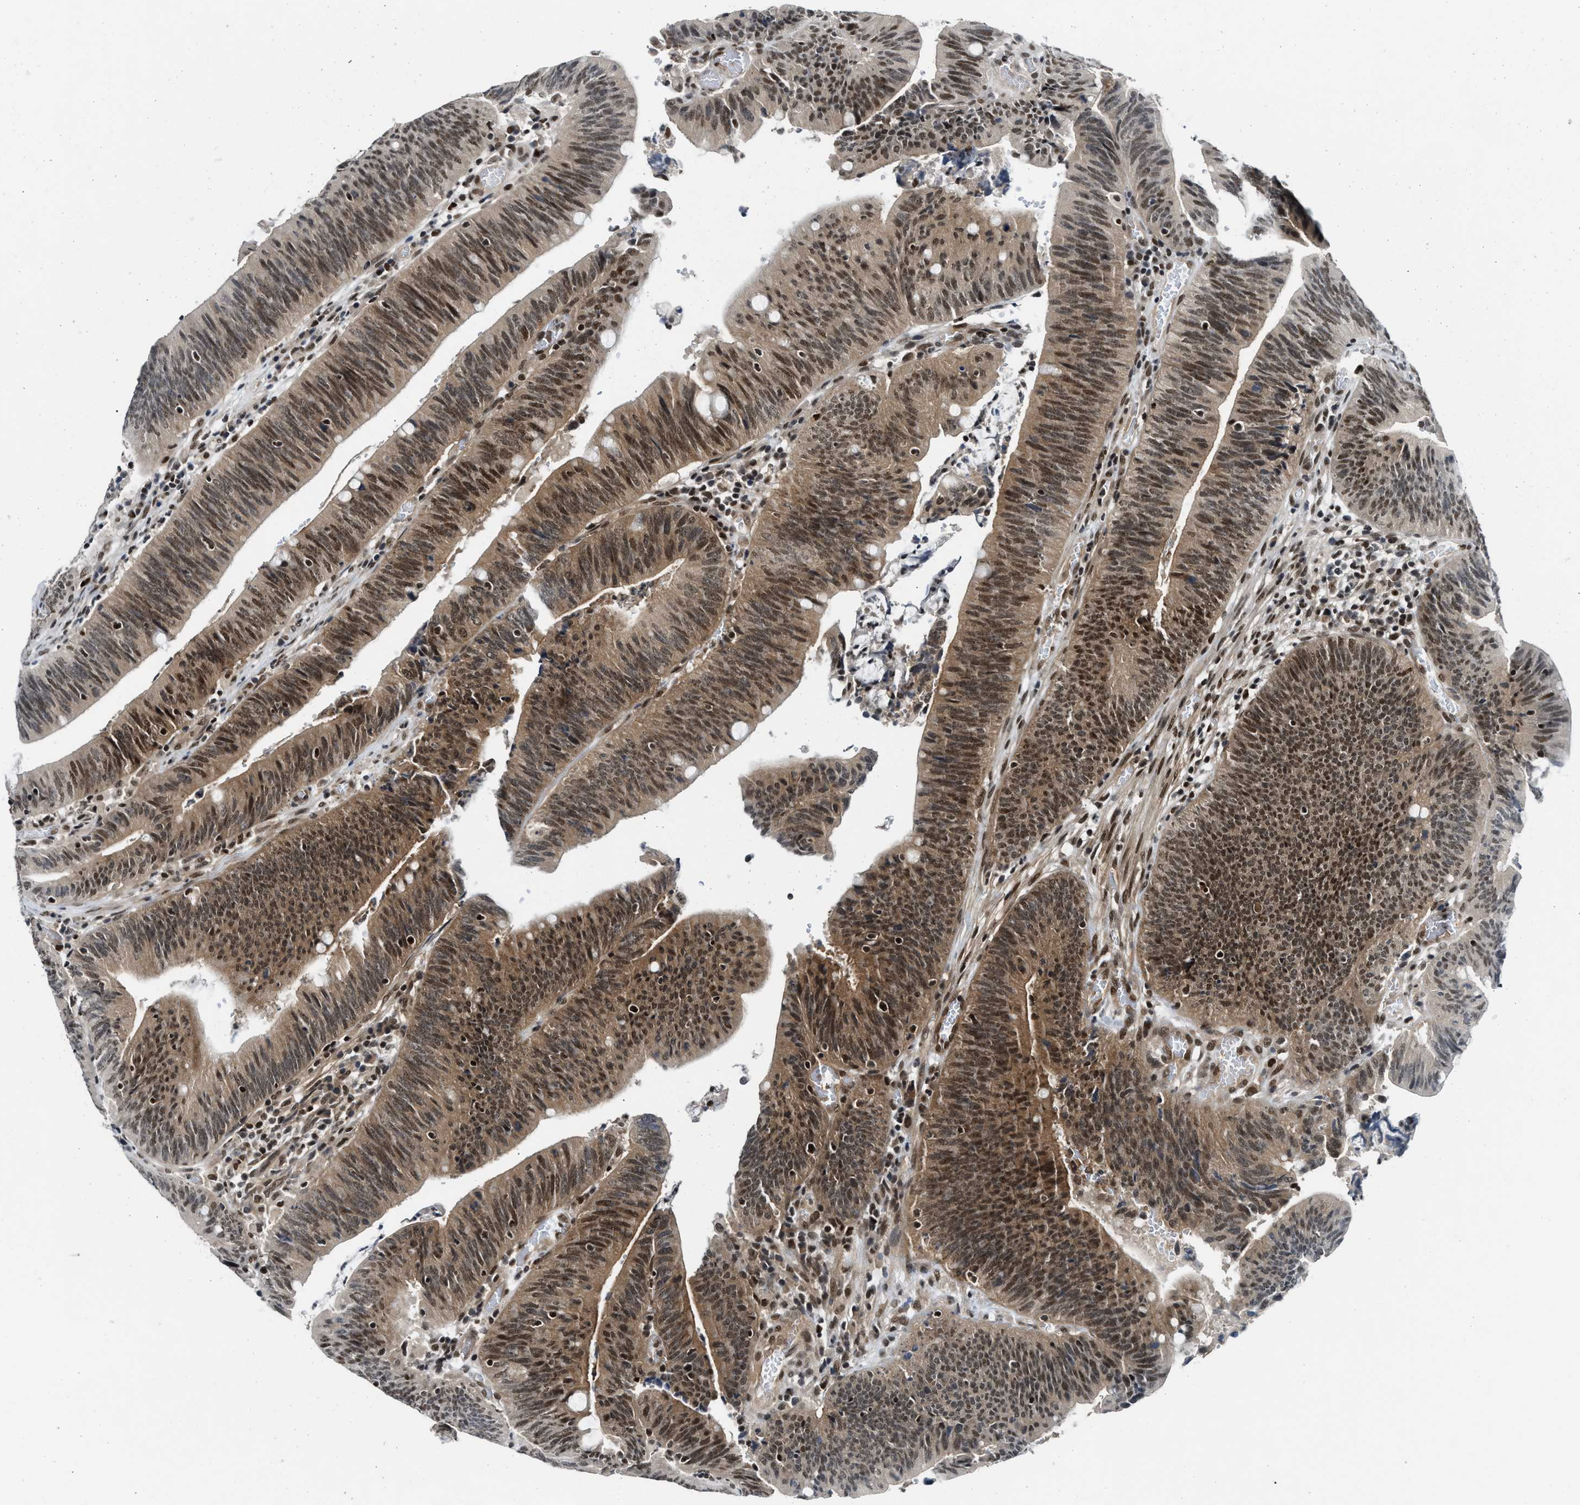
{"staining": {"intensity": "moderate", "quantity": ">75%", "location": "cytoplasmic/membranous,nuclear"}, "tissue": "colorectal cancer", "cell_type": "Tumor cells", "image_type": "cancer", "snomed": [{"axis": "morphology", "description": "Normal tissue, NOS"}, {"axis": "morphology", "description": "Adenocarcinoma, NOS"}, {"axis": "topography", "description": "Rectum"}], "caption": "Immunohistochemical staining of human colorectal adenocarcinoma reveals medium levels of moderate cytoplasmic/membranous and nuclear expression in approximately >75% of tumor cells.", "gene": "NCOA1", "patient": {"sex": "female", "age": 66}}